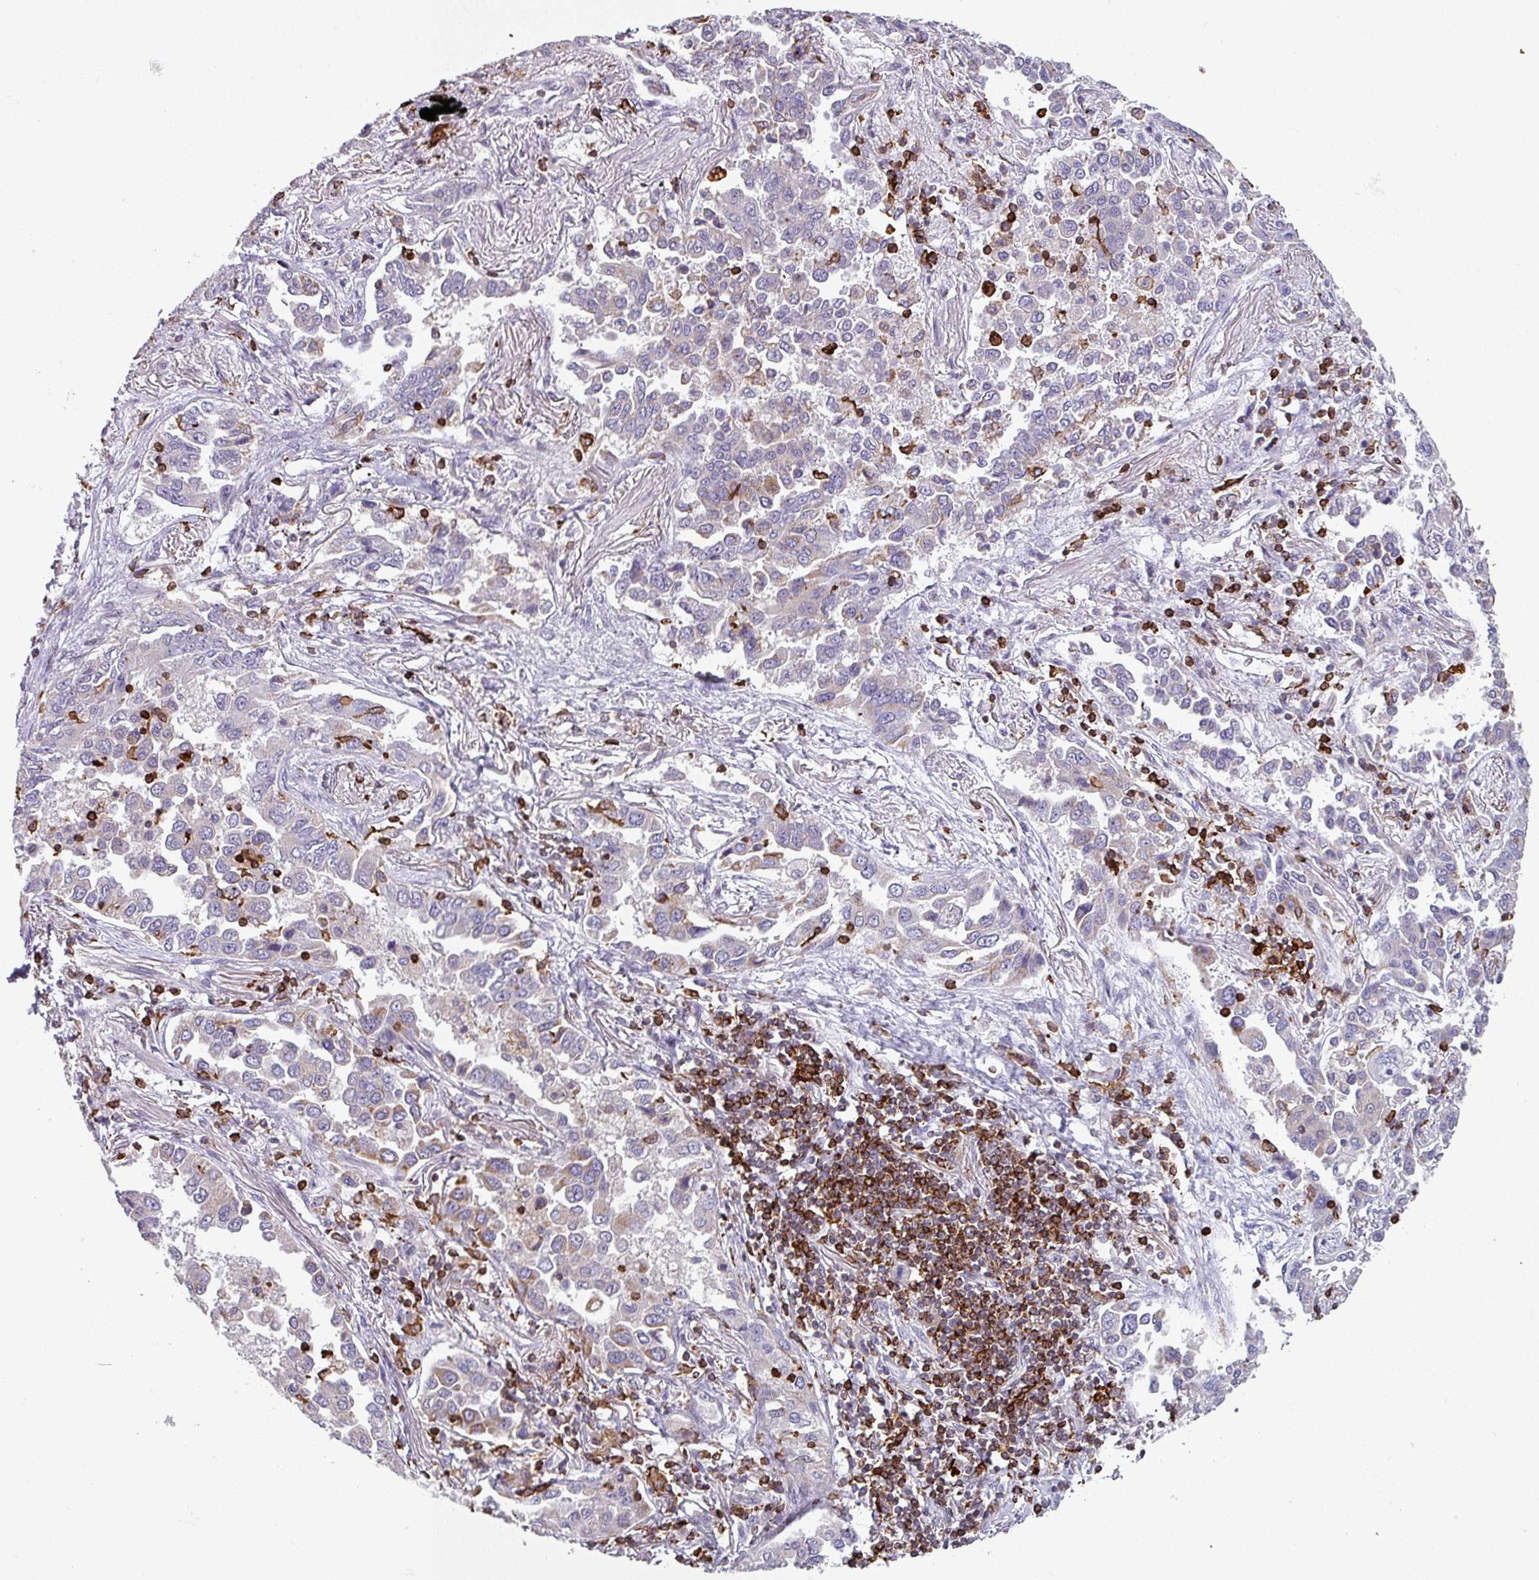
{"staining": {"intensity": "negative", "quantity": "none", "location": "none"}, "tissue": "lung cancer", "cell_type": "Tumor cells", "image_type": "cancer", "snomed": [{"axis": "morphology", "description": "Adenocarcinoma, NOS"}, {"axis": "topography", "description": "Lung"}], "caption": "The micrograph reveals no staining of tumor cells in lung adenocarcinoma.", "gene": "NEDD9", "patient": {"sex": "male", "age": 67}}